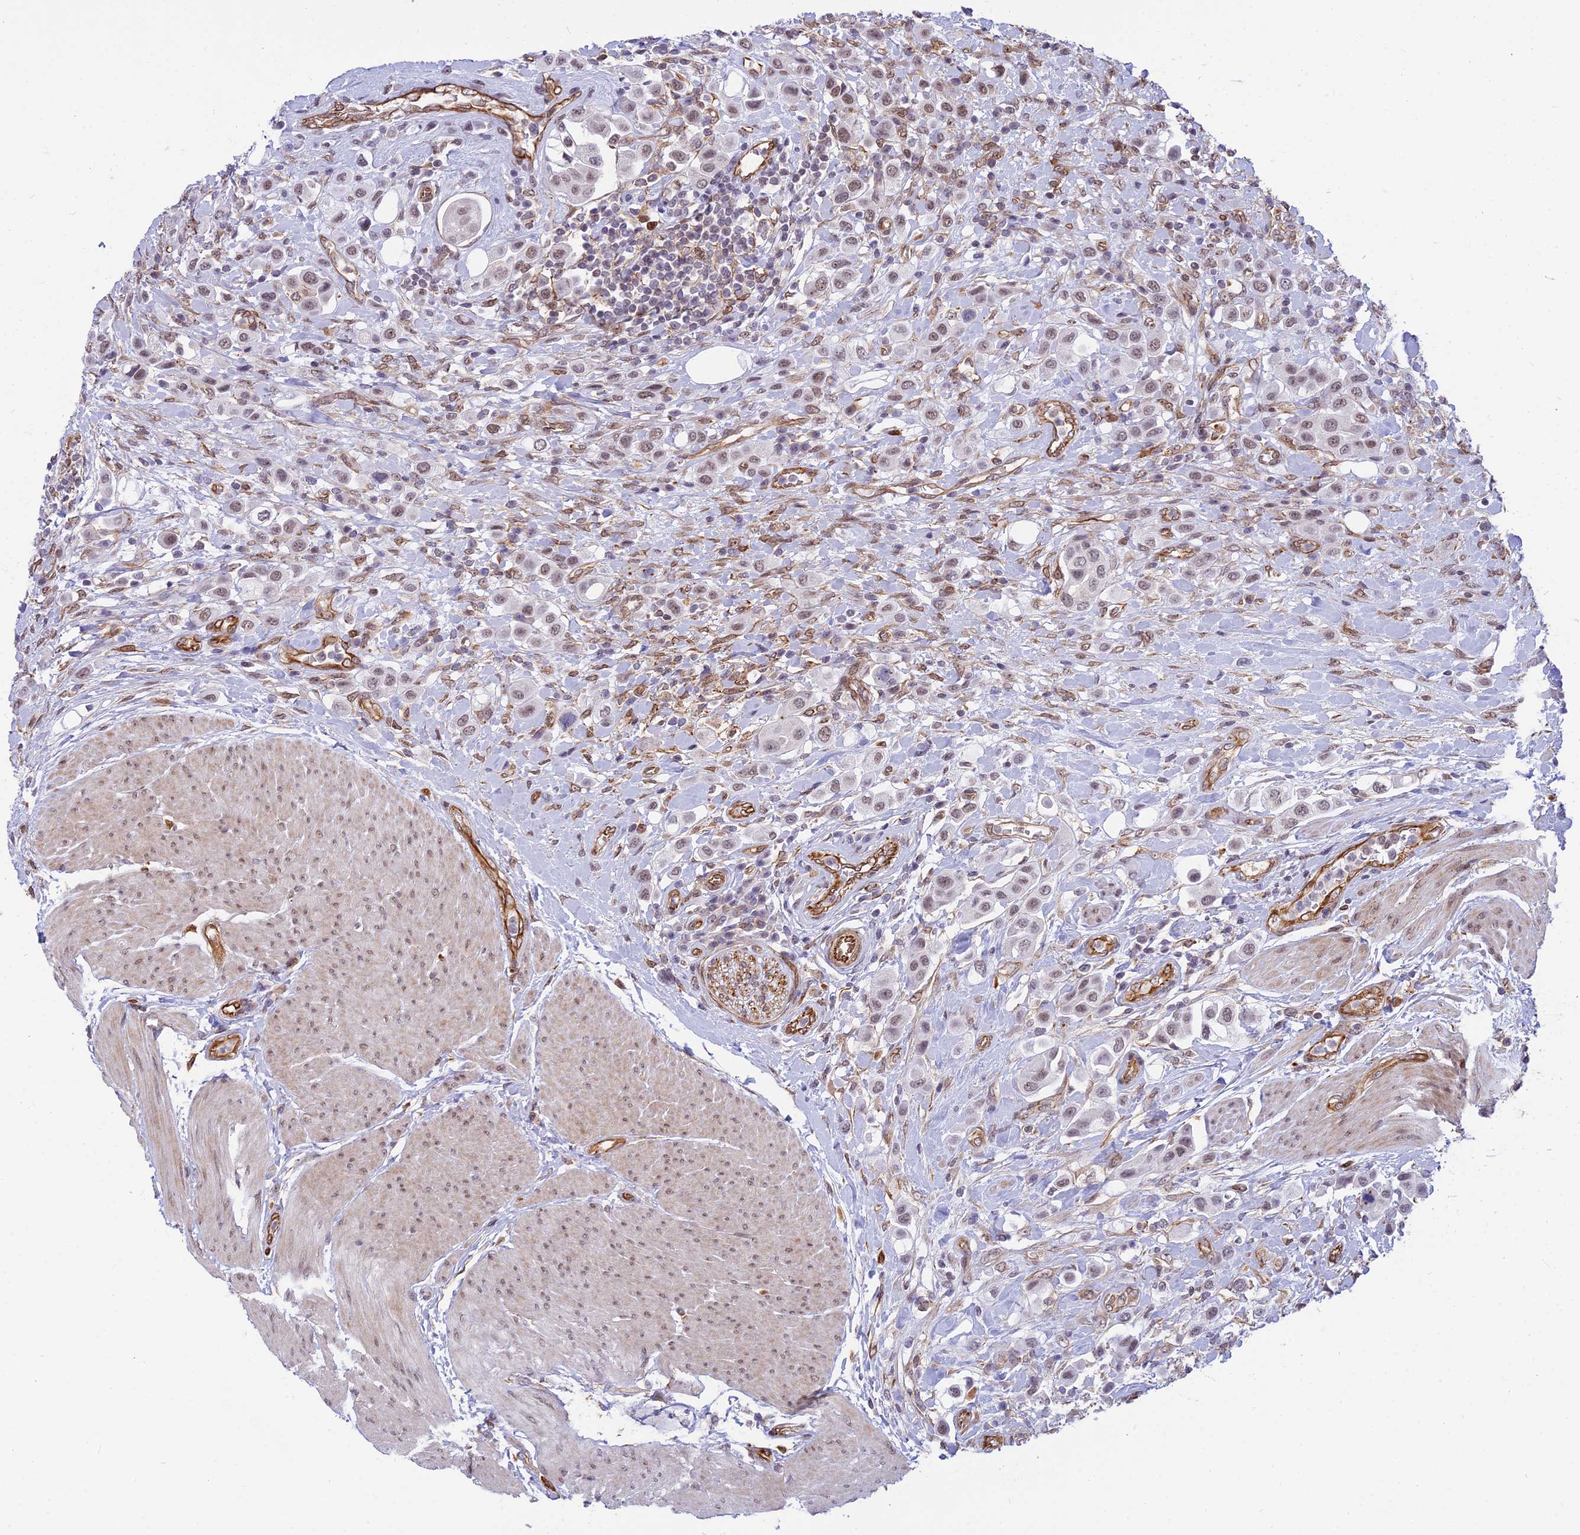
{"staining": {"intensity": "weak", "quantity": ">75%", "location": "nuclear"}, "tissue": "urothelial cancer", "cell_type": "Tumor cells", "image_type": "cancer", "snomed": [{"axis": "morphology", "description": "Urothelial carcinoma, High grade"}, {"axis": "topography", "description": "Urinary bladder"}], "caption": "Immunohistochemical staining of human high-grade urothelial carcinoma reveals weak nuclear protein positivity in about >75% of tumor cells.", "gene": "SAPCD2", "patient": {"sex": "male", "age": 50}}